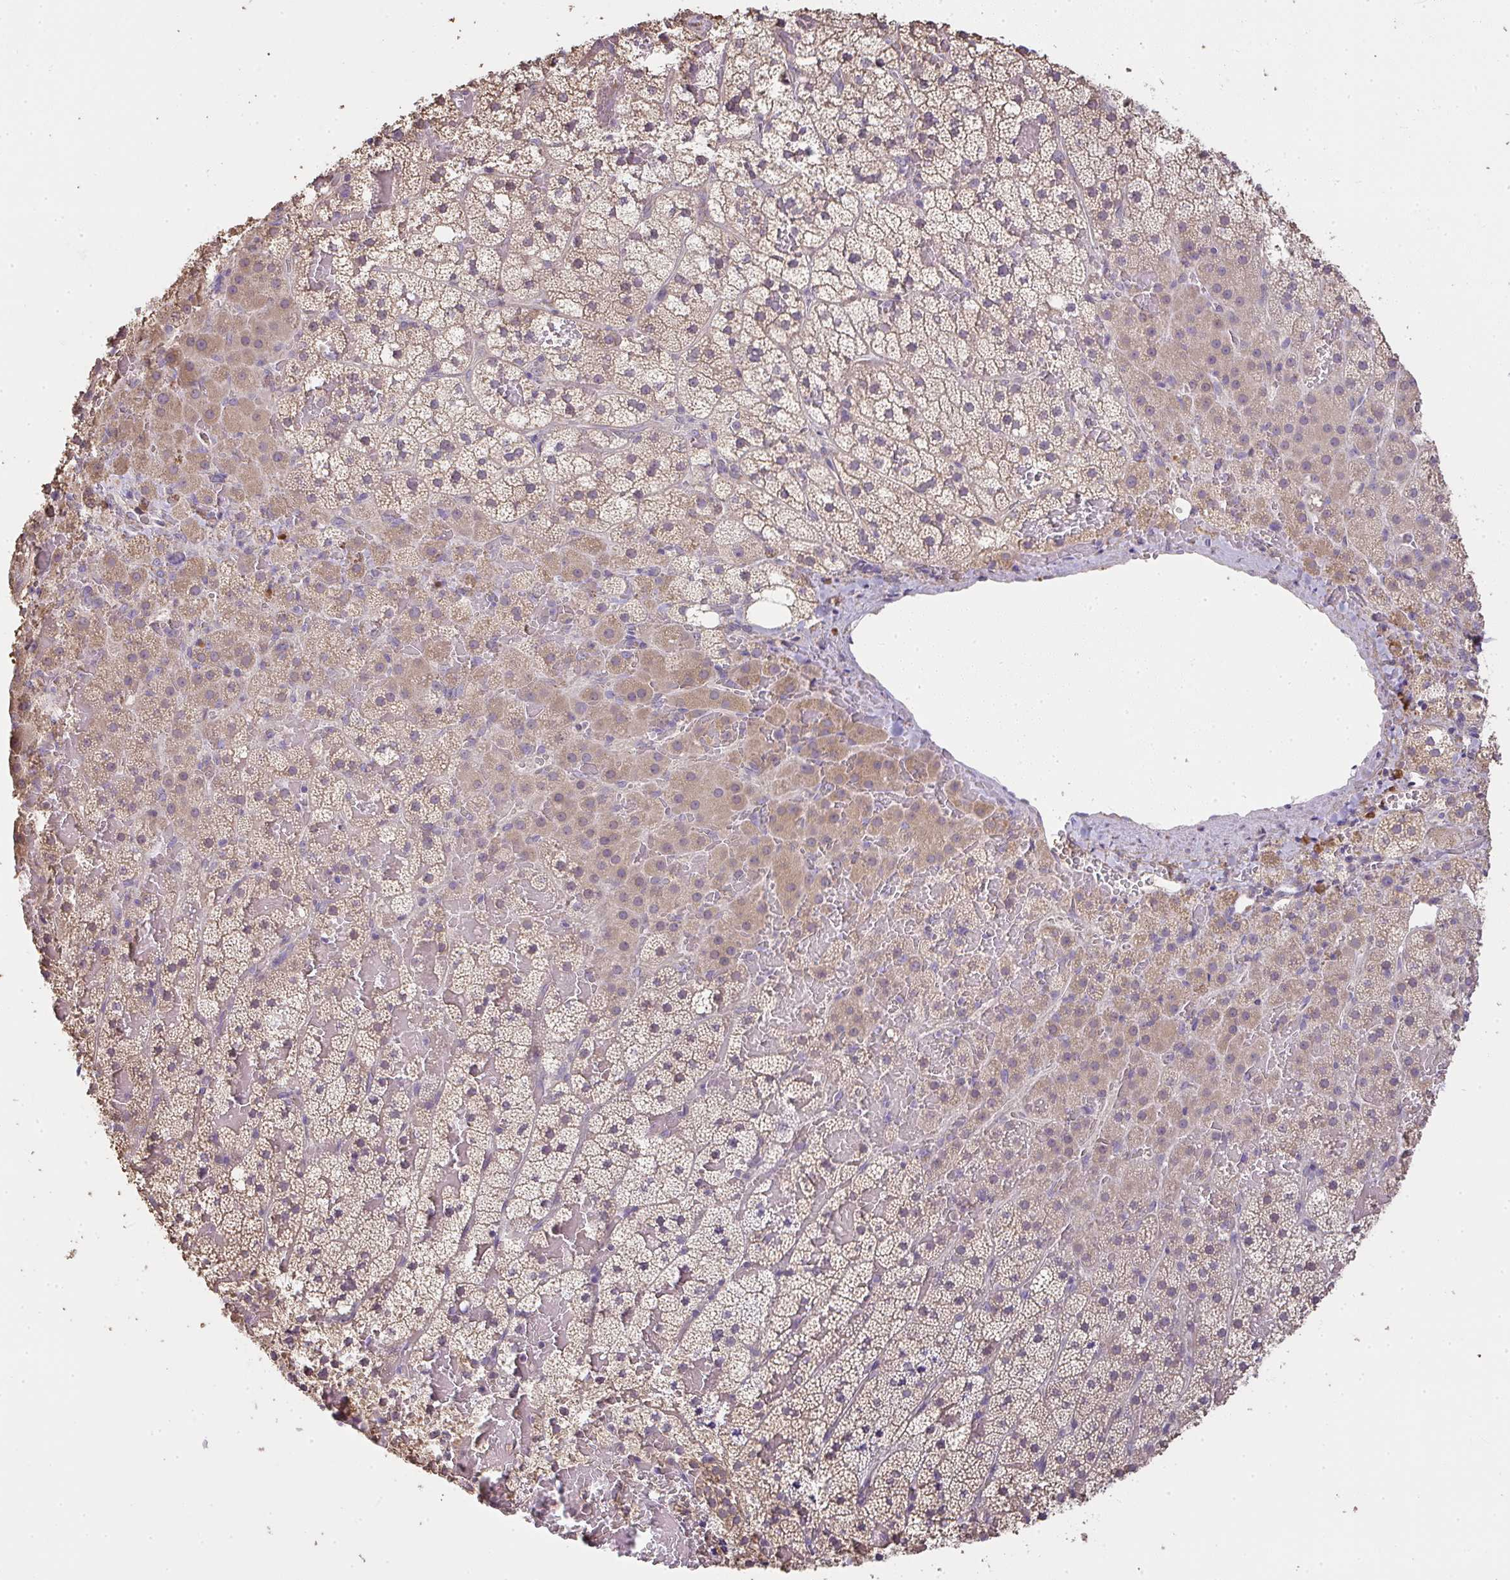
{"staining": {"intensity": "moderate", "quantity": "25%-75%", "location": "cytoplasmic/membranous"}, "tissue": "adrenal gland", "cell_type": "Glandular cells", "image_type": "normal", "snomed": [{"axis": "morphology", "description": "Normal tissue, NOS"}, {"axis": "topography", "description": "Adrenal gland"}], "caption": "DAB (3,3'-diaminobenzidine) immunohistochemical staining of normal adrenal gland shows moderate cytoplasmic/membranous protein expression in approximately 25%-75% of glandular cells.", "gene": "BRINP3", "patient": {"sex": "male", "age": 53}}